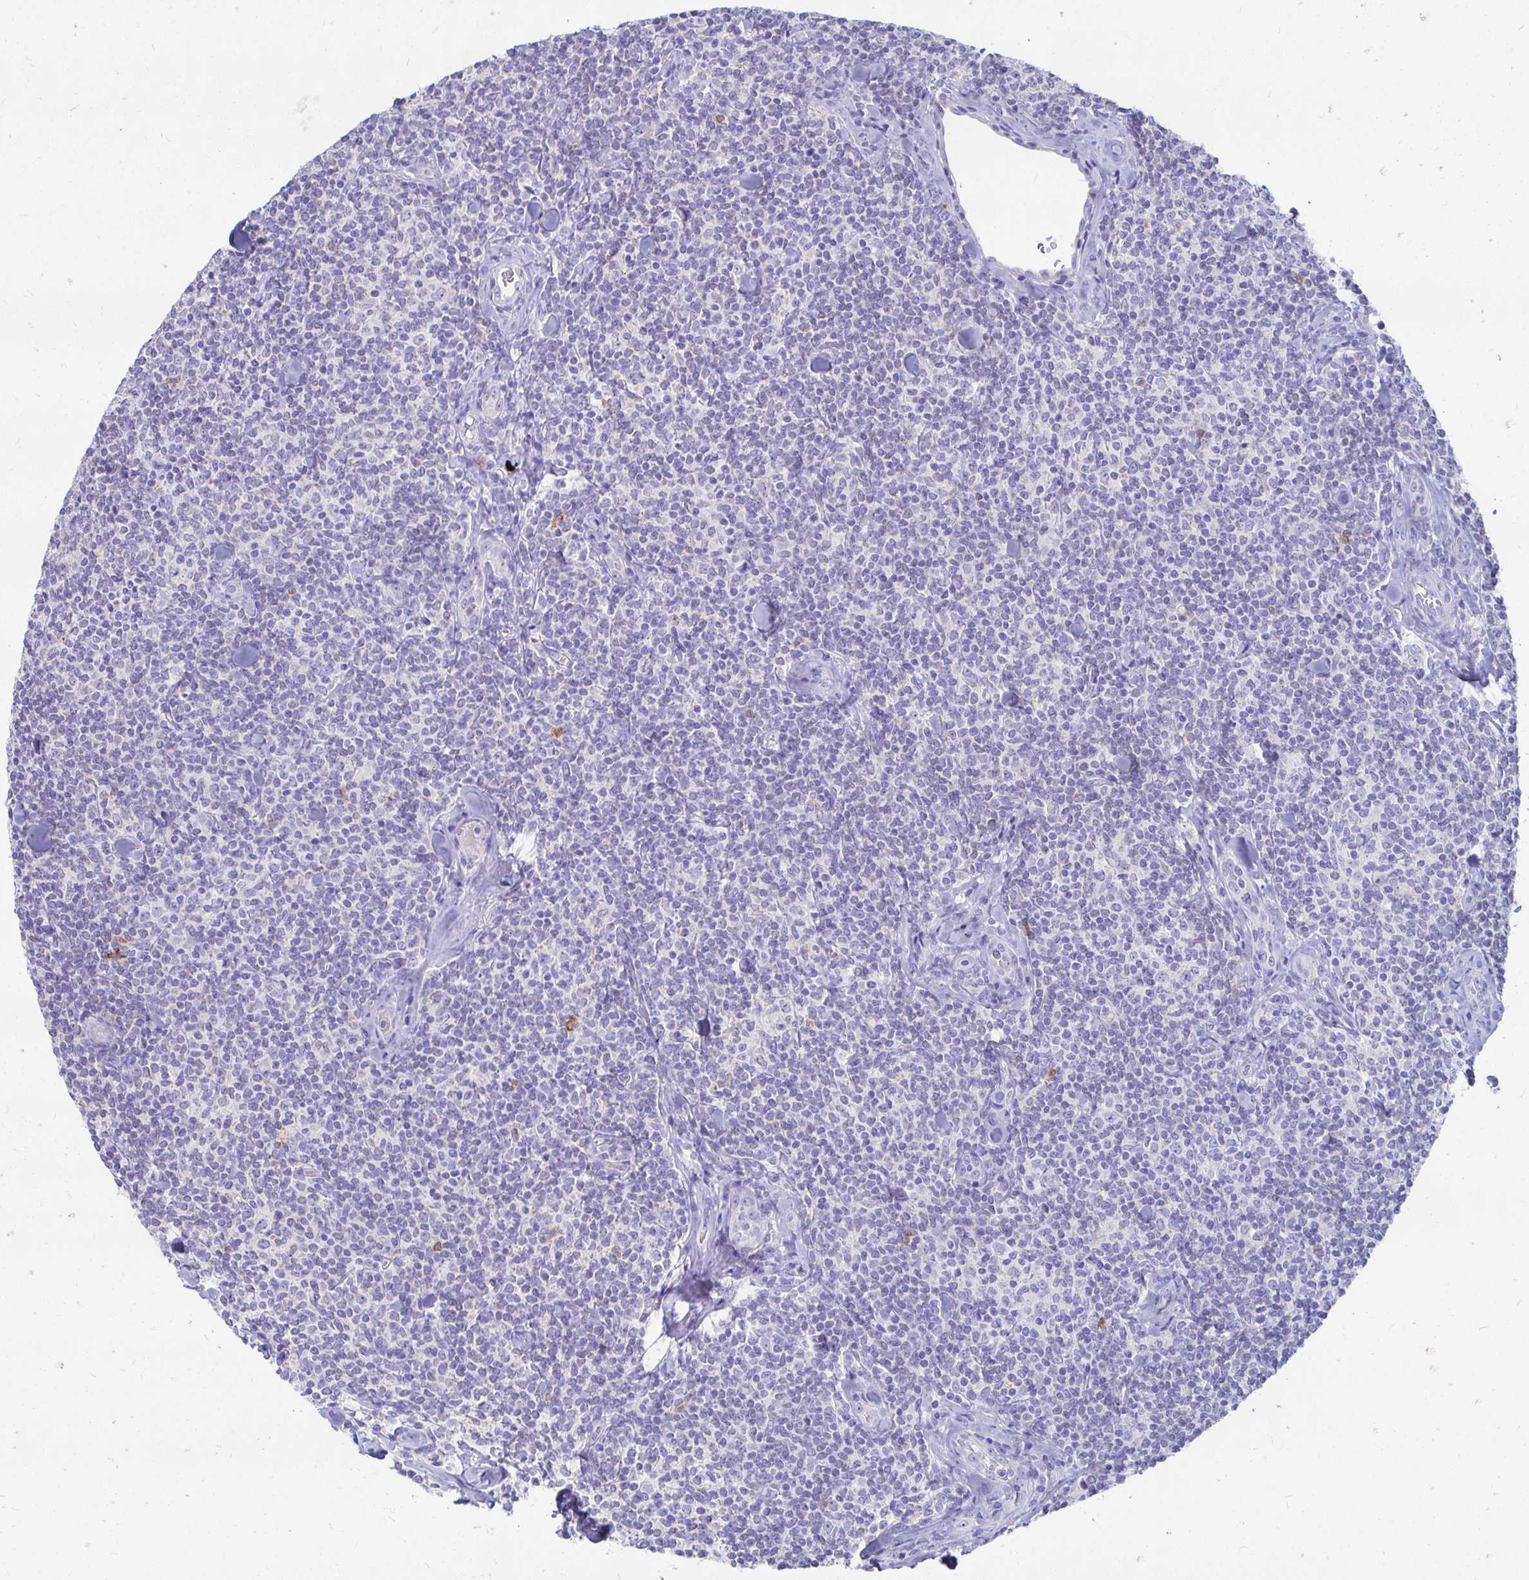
{"staining": {"intensity": "negative", "quantity": "none", "location": "none"}, "tissue": "lymphoma", "cell_type": "Tumor cells", "image_type": "cancer", "snomed": [{"axis": "morphology", "description": "Malignant lymphoma, non-Hodgkin's type, Low grade"}, {"axis": "topography", "description": "Lymph node"}], "caption": "Lymphoma stained for a protein using IHC reveals no staining tumor cells.", "gene": "PEG10", "patient": {"sex": "female", "age": 56}}